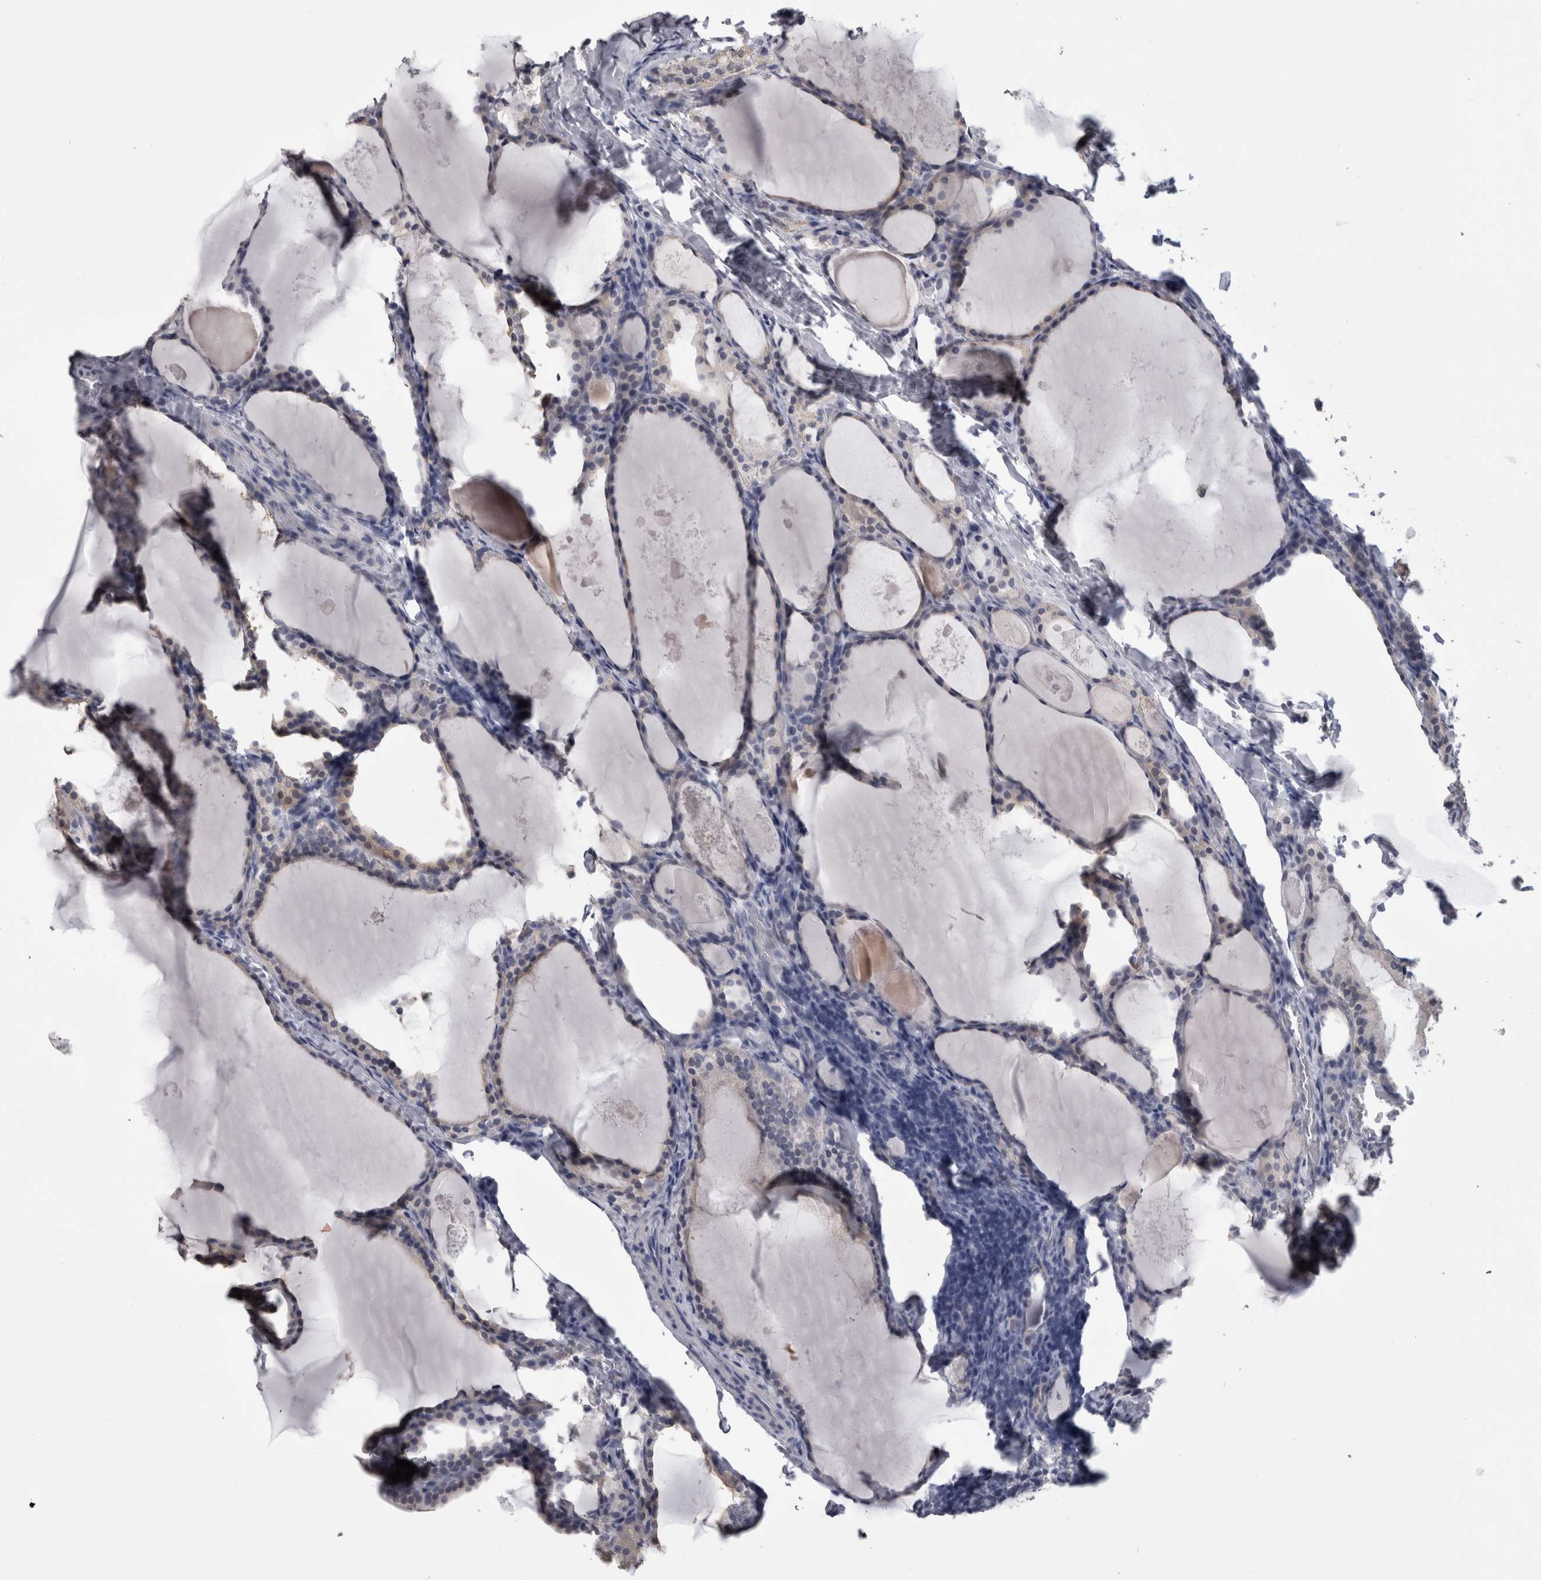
{"staining": {"intensity": "negative", "quantity": "none", "location": "none"}, "tissue": "thyroid cancer", "cell_type": "Tumor cells", "image_type": "cancer", "snomed": [{"axis": "morphology", "description": "Papillary adenocarcinoma, NOS"}, {"axis": "topography", "description": "Thyroid gland"}], "caption": "Immunohistochemistry (IHC) micrograph of human thyroid cancer stained for a protein (brown), which reveals no positivity in tumor cells.", "gene": "AFMID", "patient": {"sex": "female", "age": 42}}